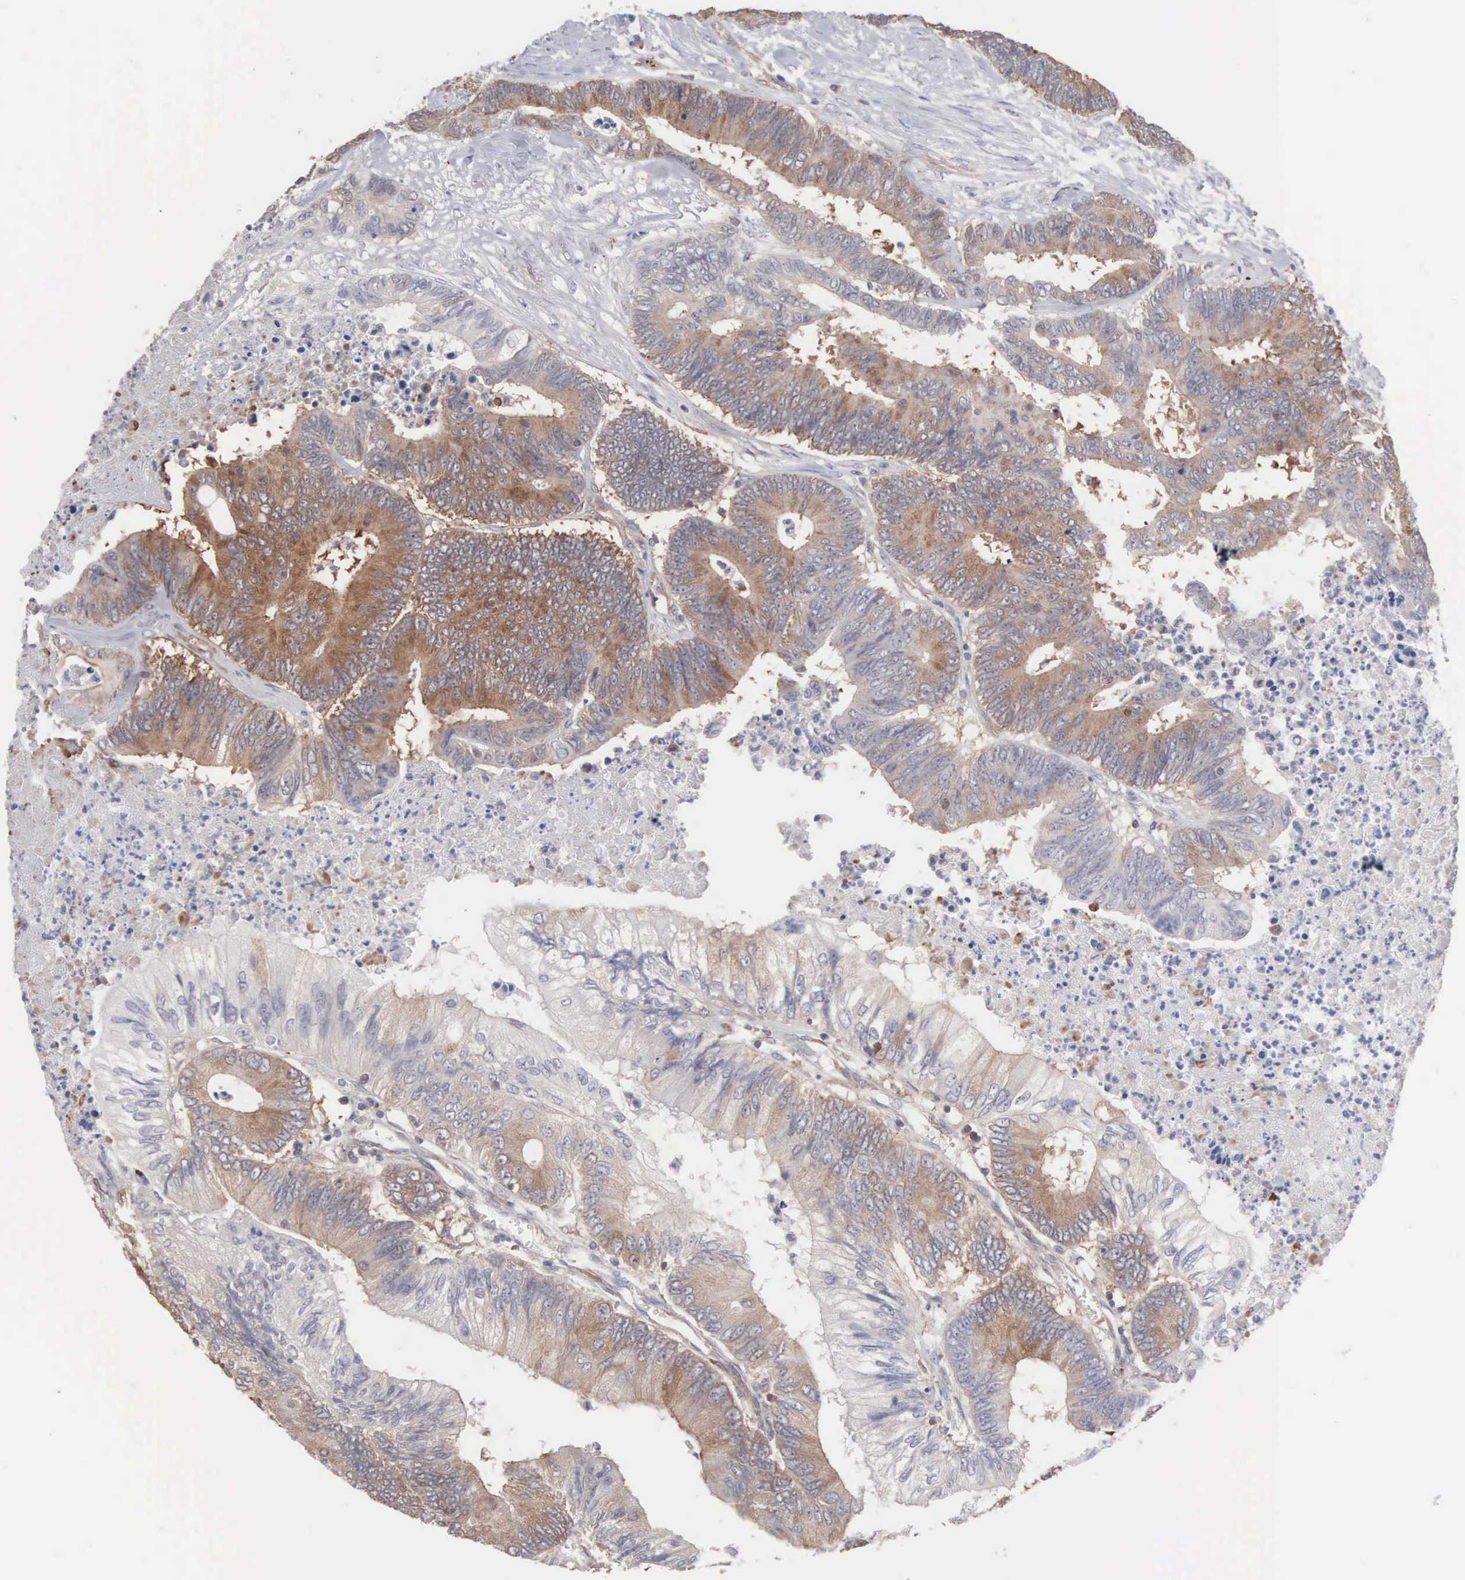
{"staining": {"intensity": "moderate", "quantity": ">75%", "location": "cytoplasmic/membranous"}, "tissue": "colorectal cancer", "cell_type": "Tumor cells", "image_type": "cancer", "snomed": [{"axis": "morphology", "description": "Adenocarcinoma, NOS"}, {"axis": "topography", "description": "Colon"}], "caption": "There is medium levels of moderate cytoplasmic/membranous positivity in tumor cells of colorectal adenocarcinoma, as demonstrated by immunohistochemical staining (brown color).", "gene": "MTHFD1", "patient": {"sex": "male", "age": 65}}